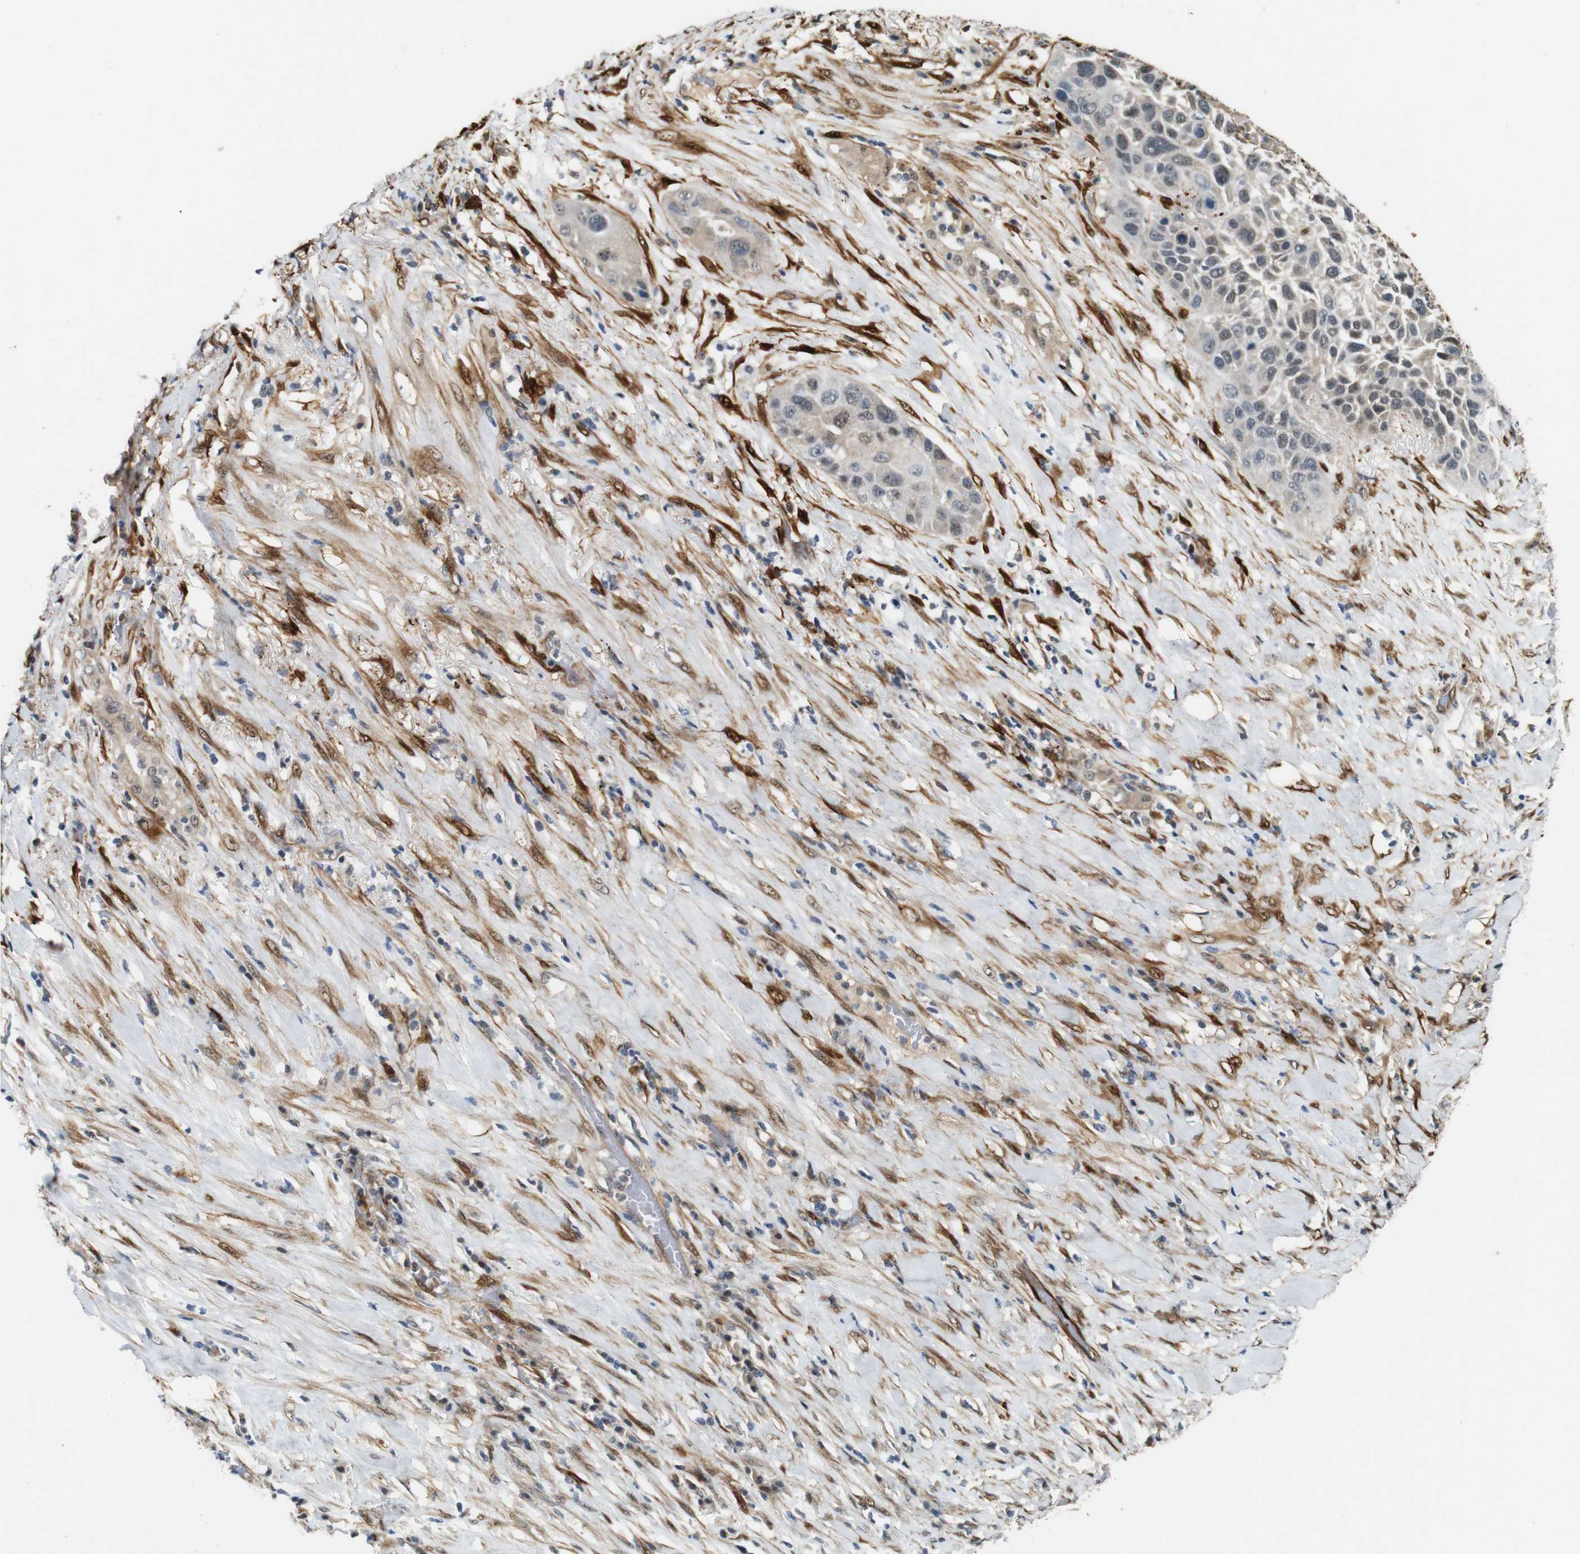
{"staining": {"intensity": "weak", "quantity": "25%-75%", "location": "cytoplasmic/membranous,nuclear"}, "tissue": "lung cancer", "cell_type": "Tumor cells", "image_type": "cancer", "snomed": [{"axis": "morphology", "description": "Squamous cell carcinoma, NOS"}, {"axis": "topography", "description": "Lung"}], "caption": "Immunohistochemistry (IHC) staining of lung cancer (squamous cell carcinoma), which reveals low levels of weak cytoplasmic/membranous and nuclear positivity in approximately 25%-75% of tumor cells indicating weak cytoplasmic/membranous and nuclear protein staining. The staining was performed using DAB (brown) for protein detection and nuclei were counterstained in hematoxylin (blue).", "gene": "LXN", "patient": {"sex": "male", "age": 57}}